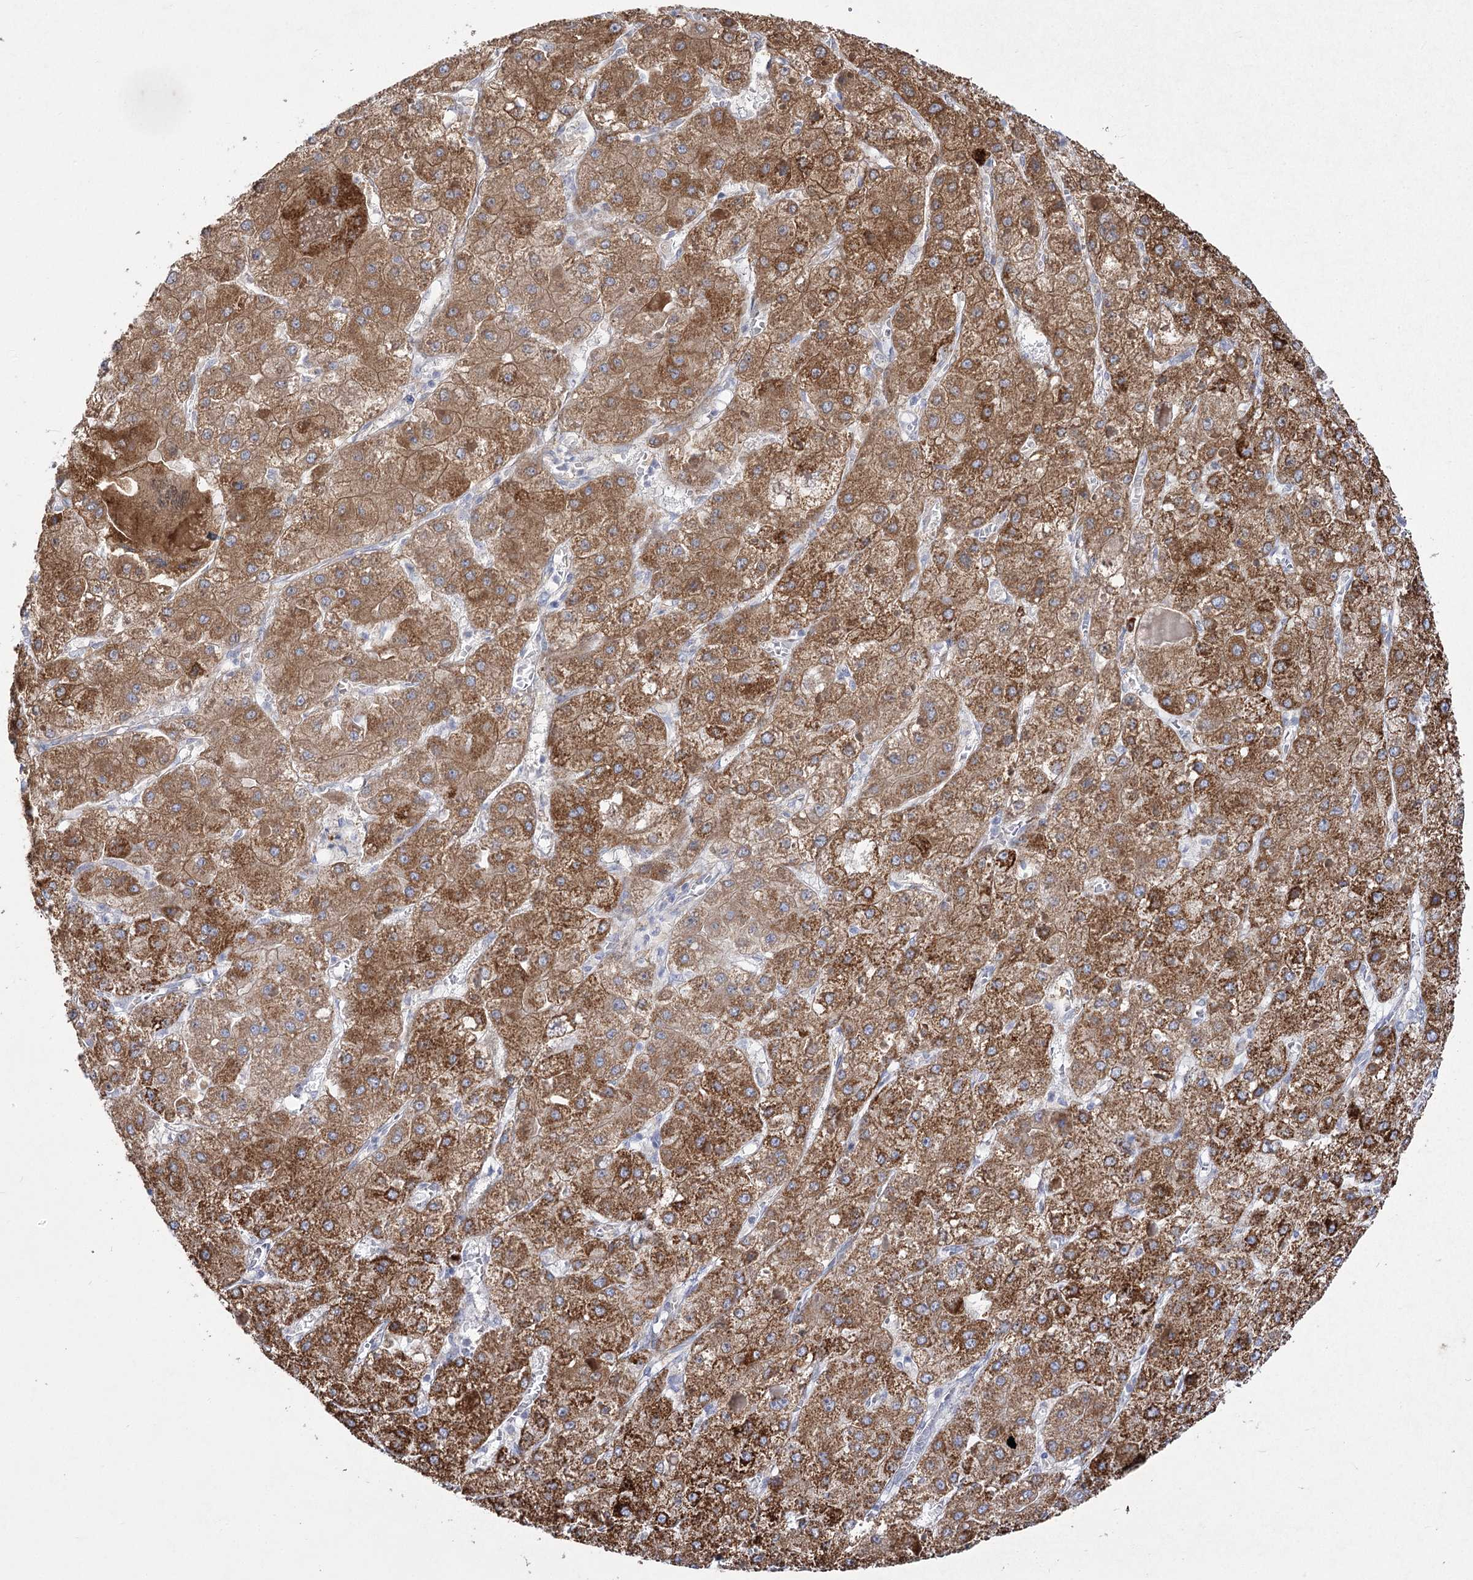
{"staining": {"intensity": "strong", "quantity": ">75%", "location": "cytoplasmic/membranous"}, "tissue": "liver cancer", "cell_type": "Tumor cells", "image_type": "cancer", "snomed": [{"axis": "morphology", "description": "Carcinoma, Hepatocellular, NOS"}, {"axis": "topography", "description": "Liver"}], "caption": "DAB immunohistochemical staining of human liver cancer (hepatocellular carcinoma) demonstrates strong cytoplasmic/membranous protein expression in about >75% of tumor cells. (DAB (3,3'-diaminobenzidine) IHC, brown staining for protein, blue staining for nuclei).", "gene": "SUOX", "patient": {"sex": "female", "age": 73}}